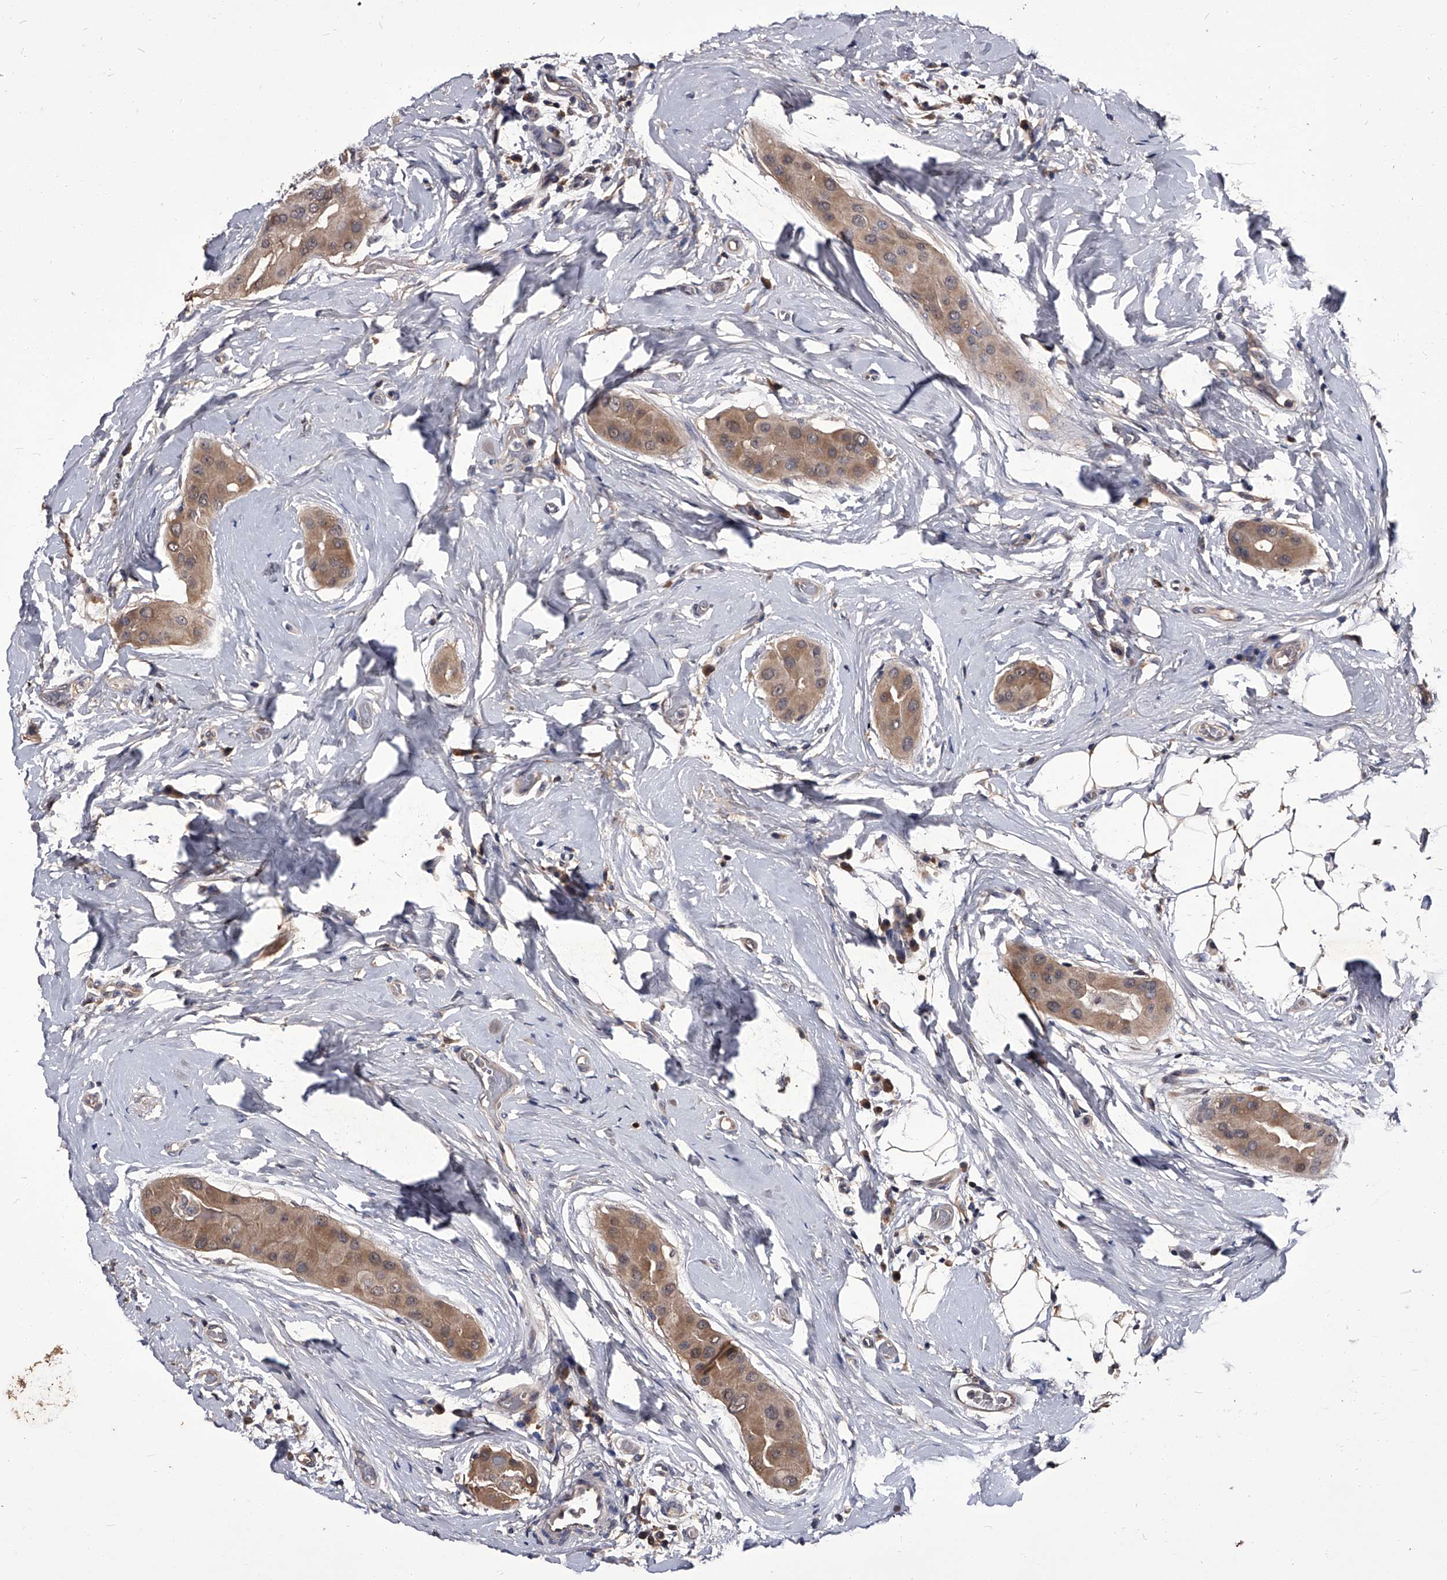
{"staining": {"intensity": "moderate", "quantity": ">75%", "location": "cytoplasmic/membranous"}, "tissue": "thyroid cancer", "cell_type": "Tumor cells", "image_type": "cancer", "snomed": [{"axis": "morphology", "description": "Papillary adenocarcinoma, NOS"}, {"axis": "topography", "description": "Thyroid gland"}], "caption": "DAB immunohistochemical staining of human thyroid cancer exhibits moderate cytoplasmic/membranous protein staining in about >75% of tumor cells.", "gene": "SLC18B1", "patient": {"sex": "male", "age": 33}}